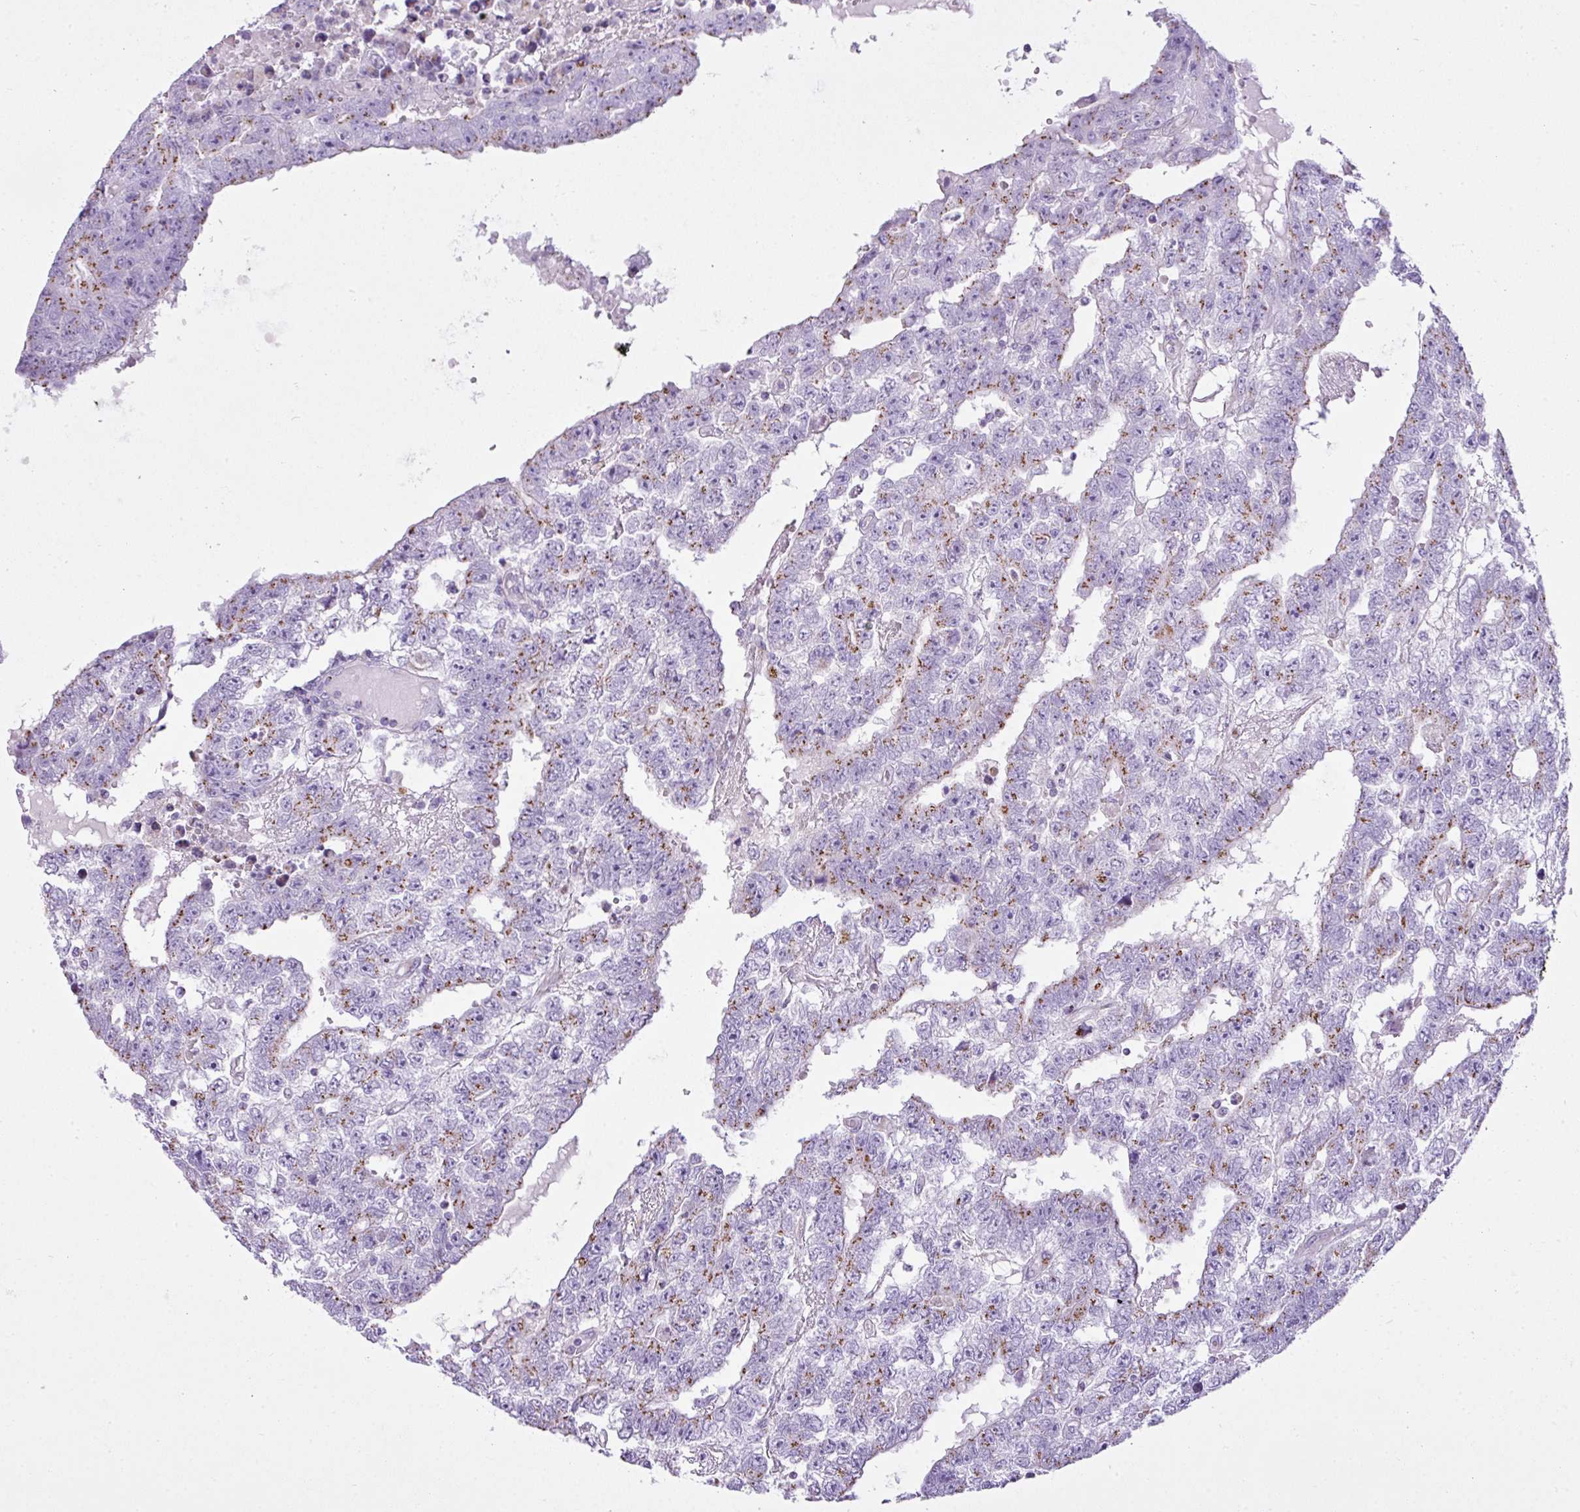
{"staining": {"intensity": "moderate", "quantity": "25%-75%", "location": "cytoplasmic/membranous"}, "tissue": "testis cancer", "cell_type": "Tumor cells", "image_type": "cancer", "snomed": [{"axis": "morphology", "description": "Carcinoma, Embryonal, NOS"}, {"axis": "topography", "description": "Testis"}], "caption": "Immunohistochemical staining of testis embryonal carcinoma demonstrates moderate cytoplasmic/membranous protein staining in approximately 25%-75% of tumor cells. (Stains: DAB in brown, nuclei in blue, Microscopy: brightfield microscopy at high magnification).", "gene": "FAM43A", "patient": {"sex": "male", "age": 25}}